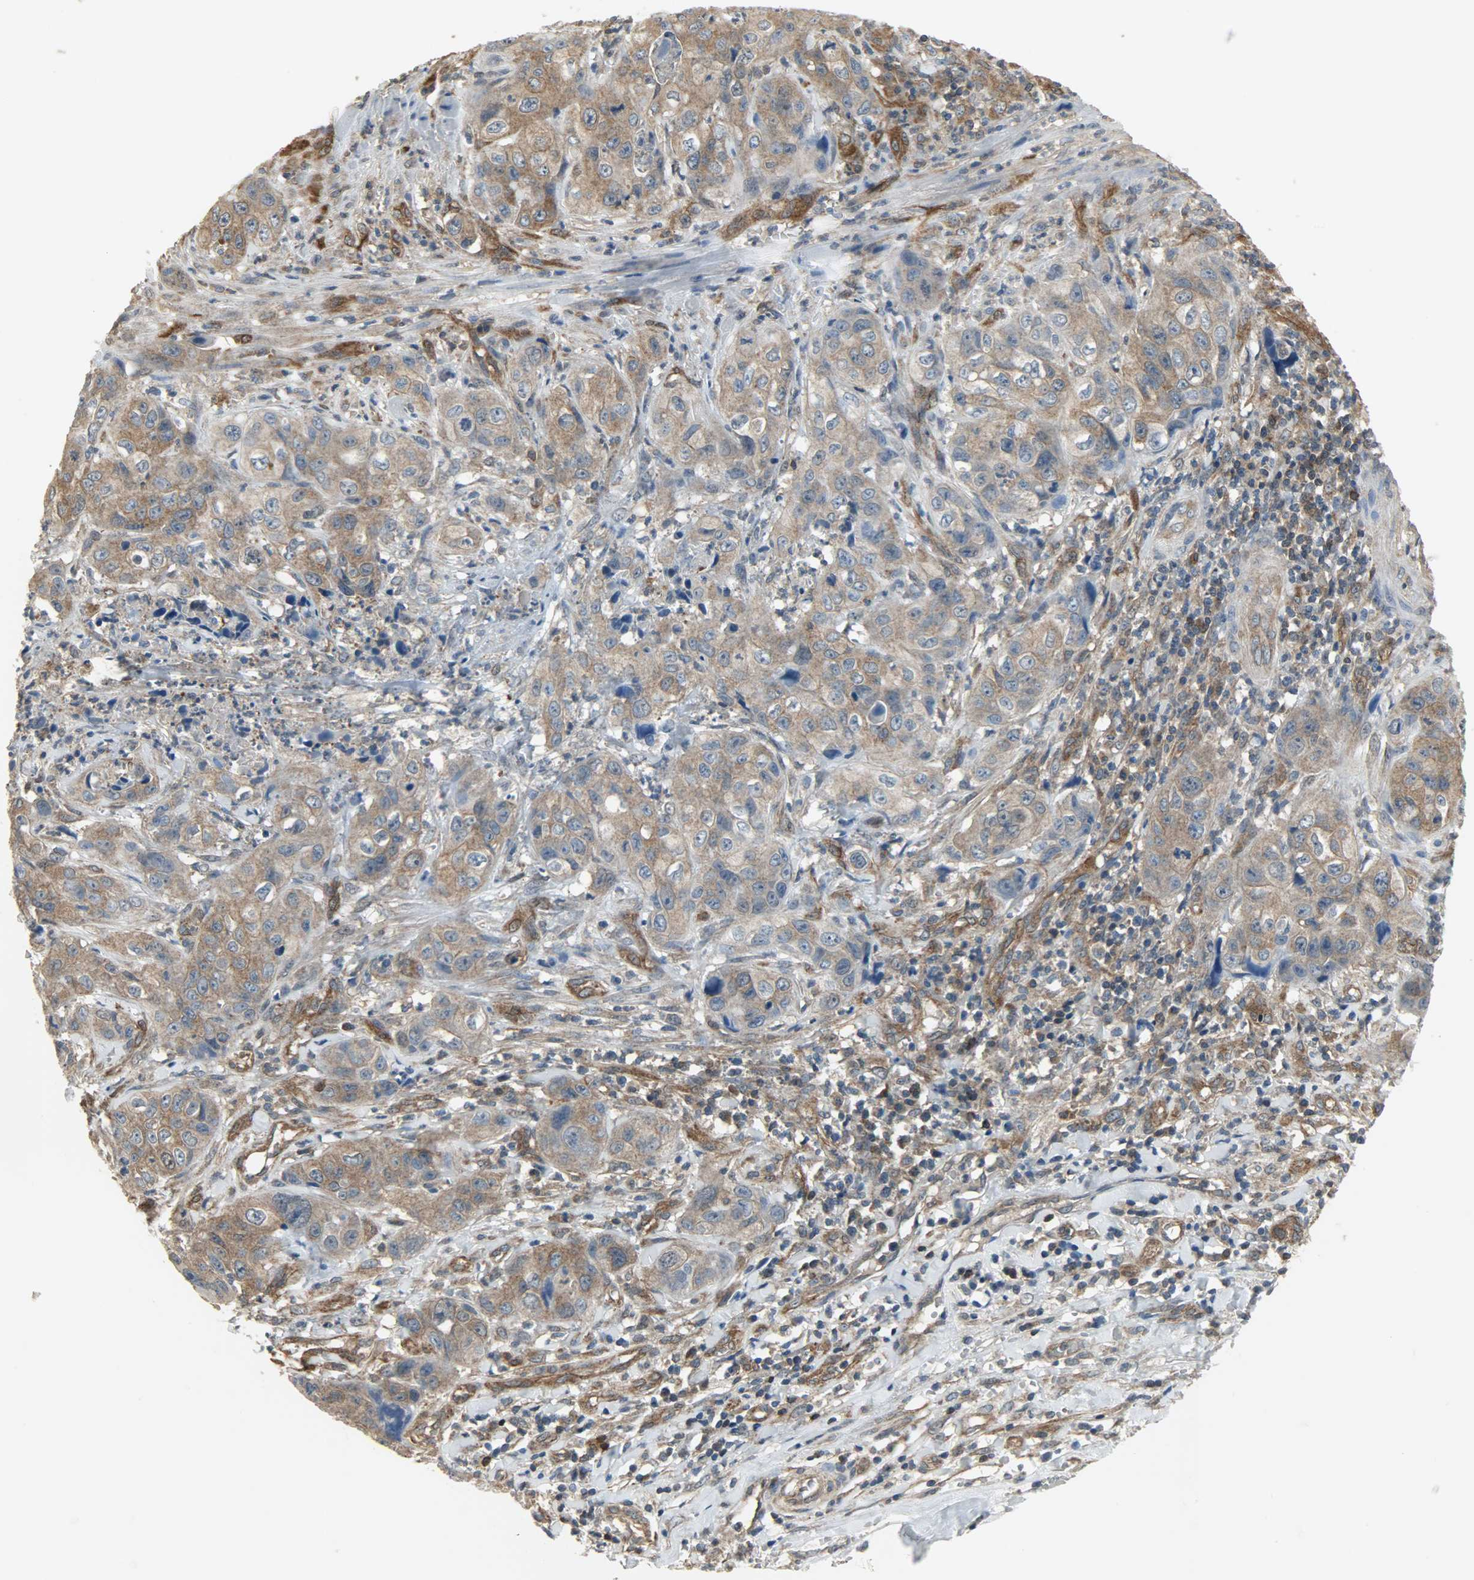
{"staining": {"intensity": "moderate", "quantity": ">75%", "location": "cytoplasmic/membranous"}, "tissue": "liver cancer", "cell_type": "Tumor cells", "image_type": "cancer", "snomed": [{"axis": "morphology", "description": "Cholangiocarcinoma"}, {"axis": "topography", "description": "Liver"}], "caption": "The photomicrograph demonstrates immunohistochemical staining of cholangiocarcinoma (liver). There is moderate cytoplasmic/membranous staining is appreciated in about >75% of tumor cells. The staining is performed using DAB (3,3'-diaminobenzidine) brown chromogen to label protein expression. The nuclei are counter-stained blue using hematoxylin.", "gene": "LDHB", "patient": {"sex": "female", "age": 61}}